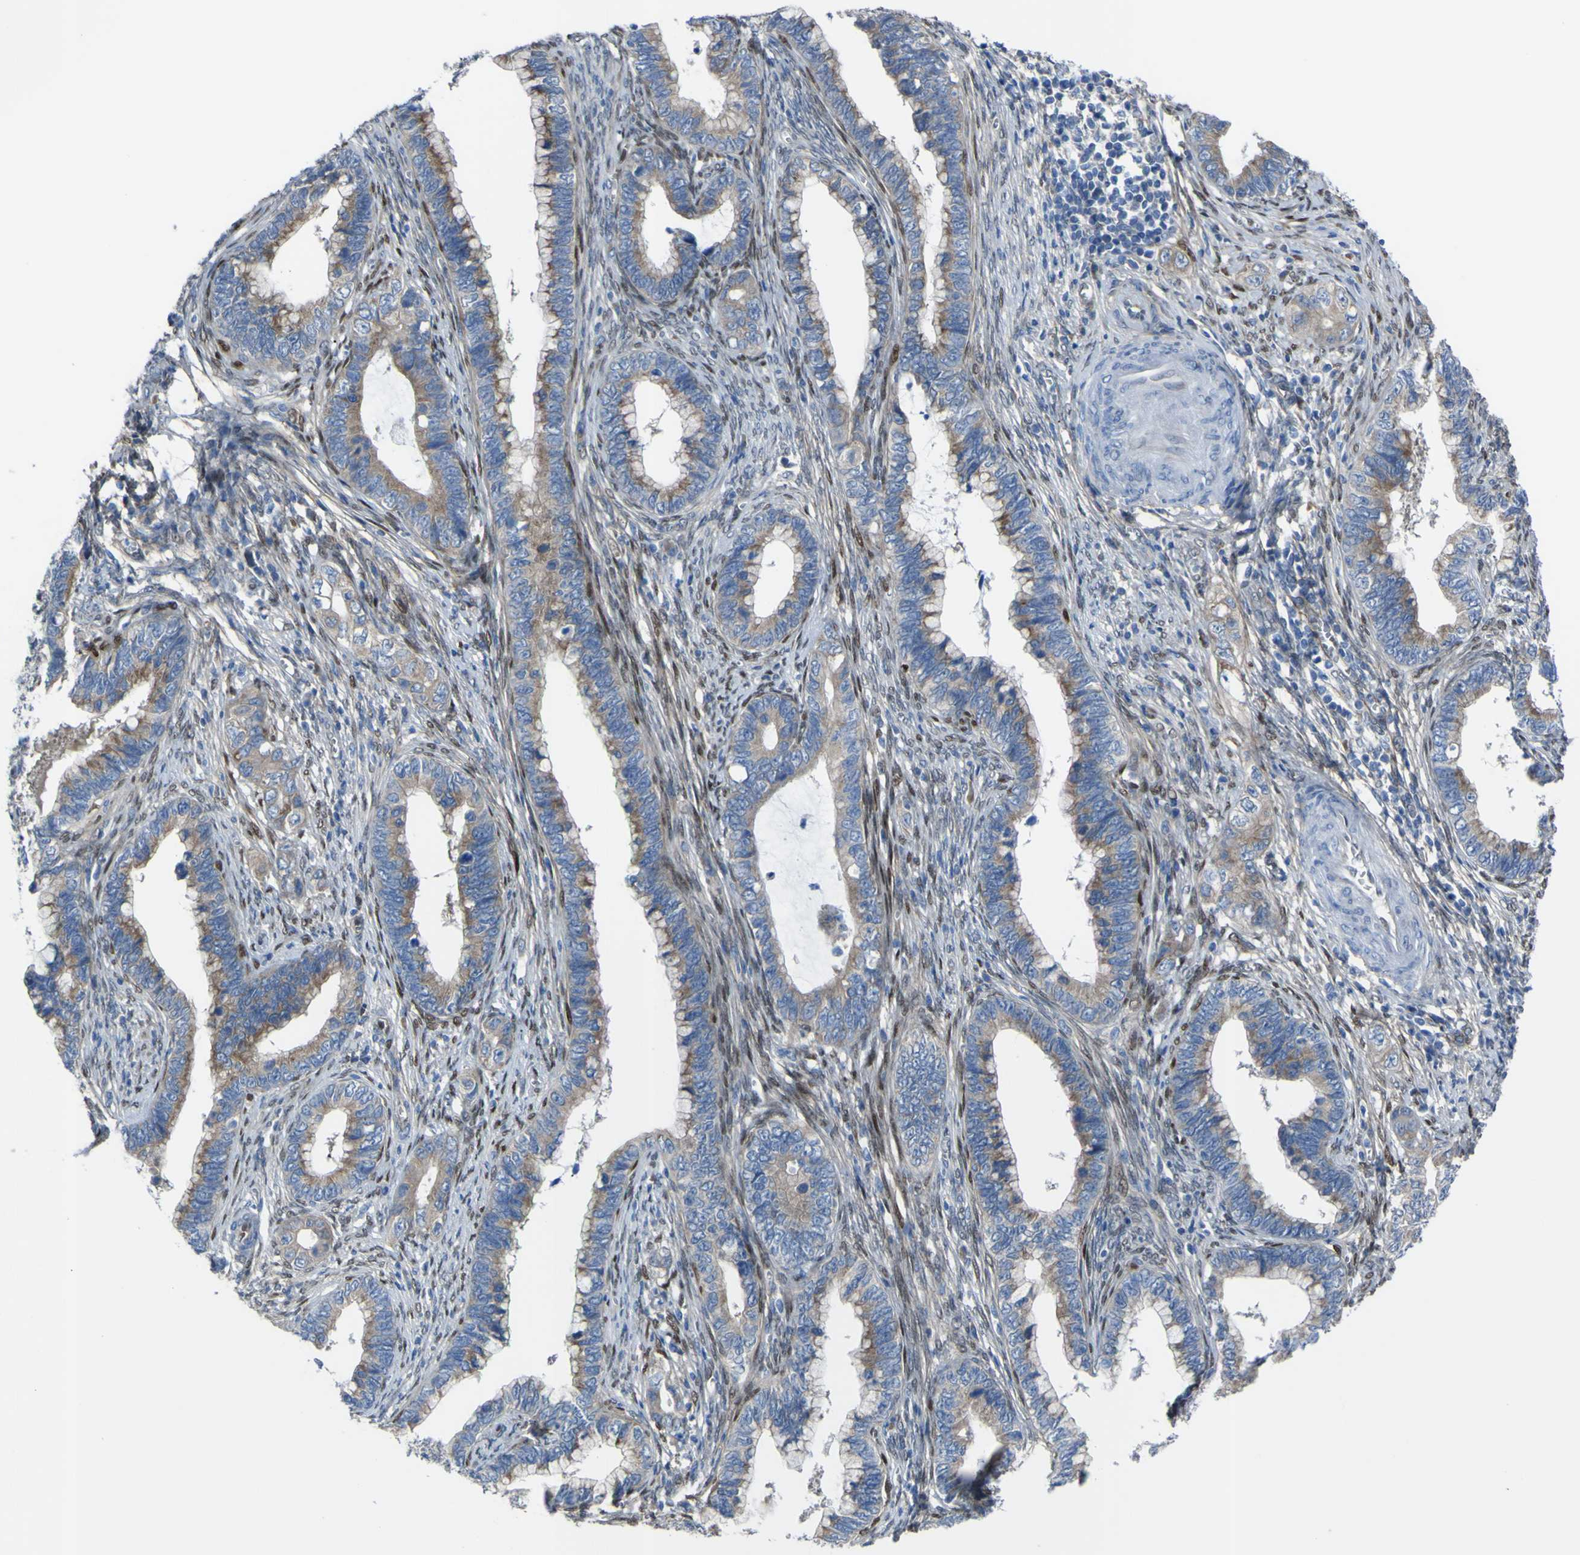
{"staining": {"intensity": "moderate", "quantity": ">75%", "location": "cytoplasmic/membranous"}, "tissue": "cervical cancer", "cell_type": "Tumor cells", "image_type": "cancer", "snomed": [{"axis": "morphology", "description": "Adenocarcinoma, NOS"}, {"axis": "topography", "description": "Cervix"}], "caption": "Cervical adenocarcinoma stained with a protein marker demonstrates moderate staining in tumor cells.", "gene": "LRRN1", "patient": {"sex": "female", "age": 44}}